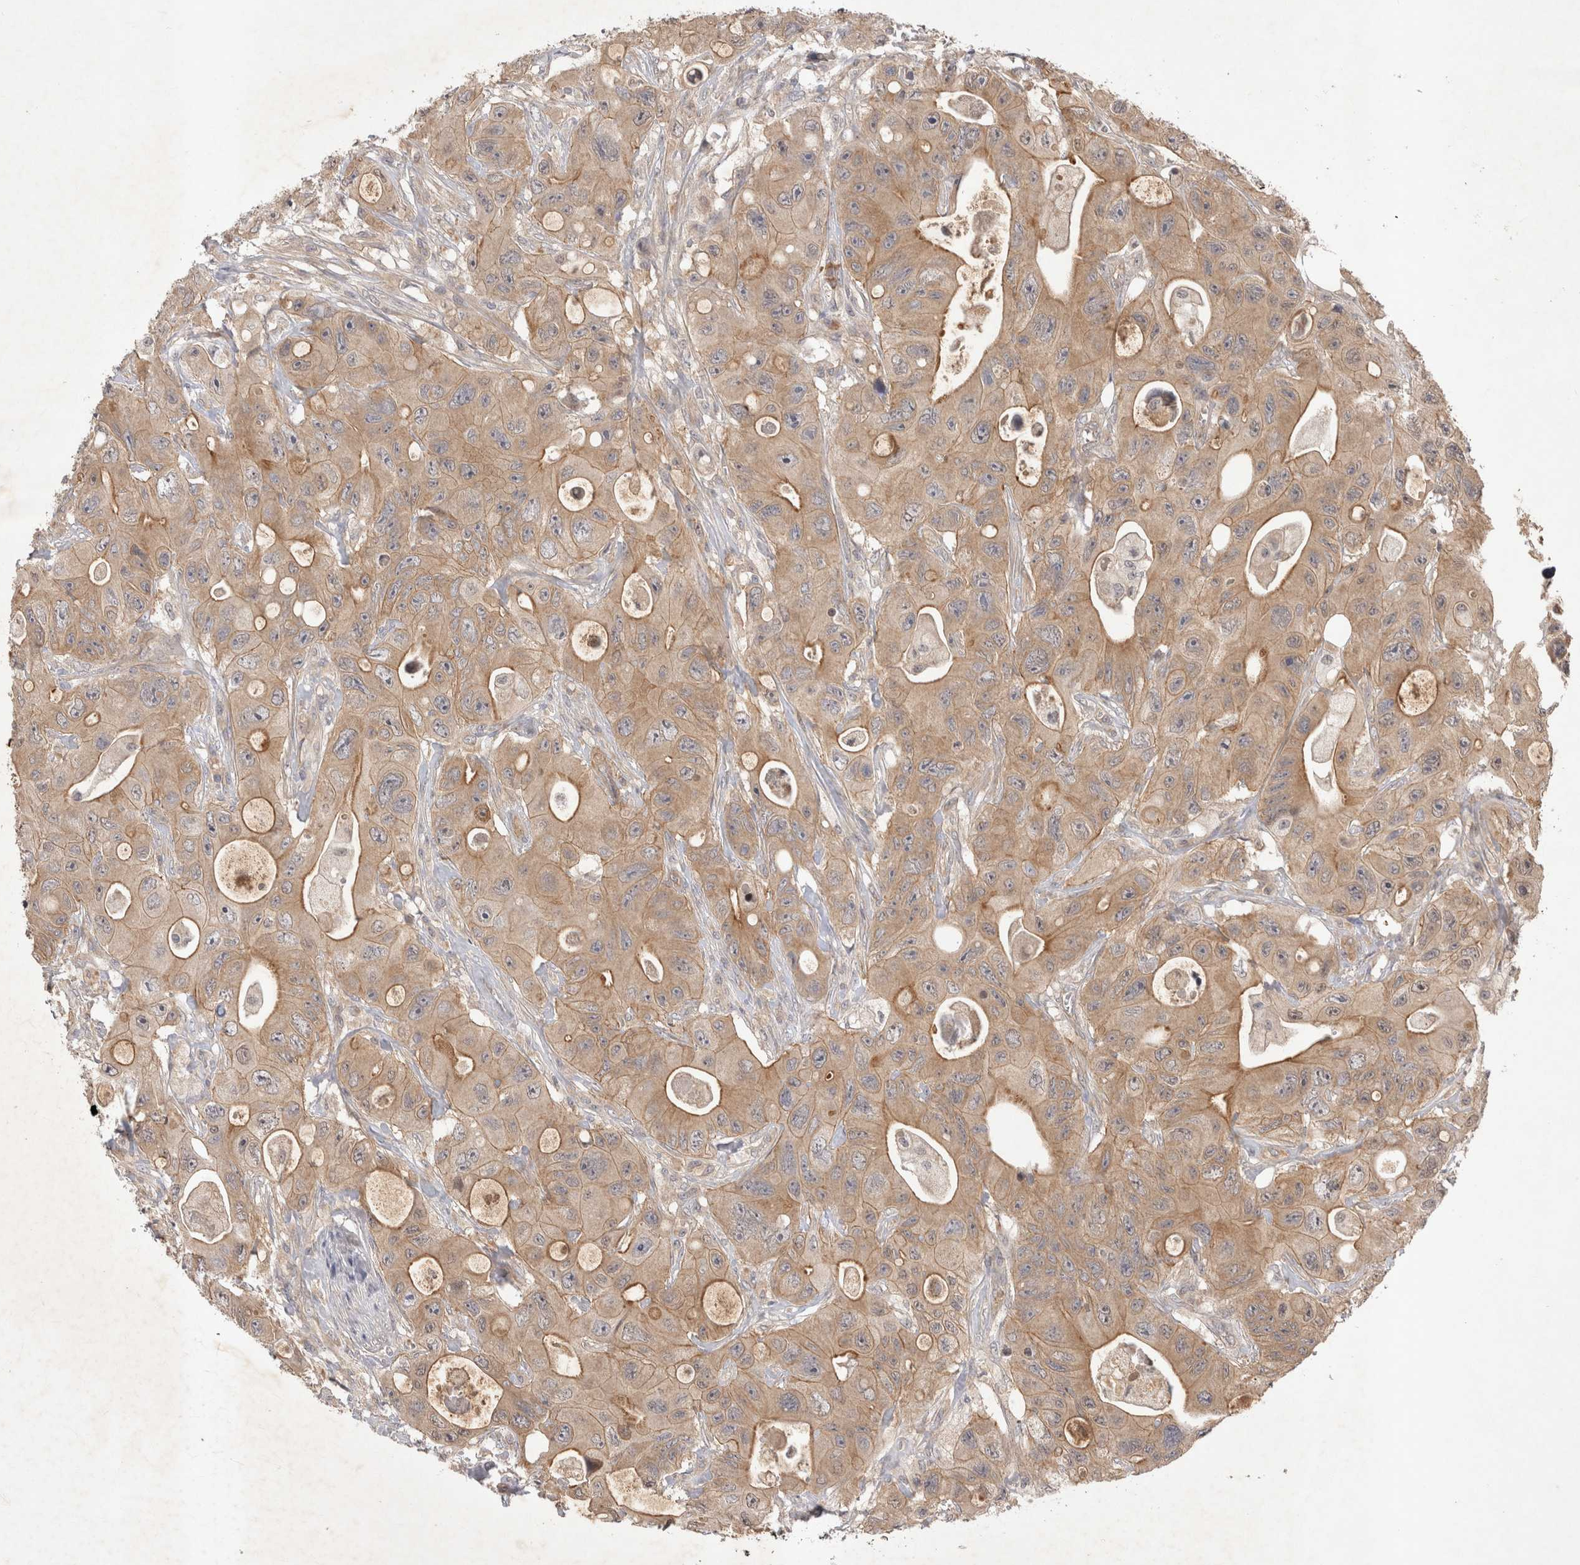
{"staining": {"intensity": "moderate", "quantity": ">75%", "location": "cytoplasmic/membranous"}, "tissue": "colorectal cancer", "cell_type": "Tumor cells", "image_type": "cancer", "snomed": [{"axis": "morphology", "description": "Adenocarcinoma, NOS"}, {"axis": "topography", "description": "Colon"}], "caption": "IHC (DAB) staining of adenocarcinoma (colorectal) exhibits moderate cytoplasmic/membranous protein expression in about >75% of tumor cells. (brown staining indicates protein expression, while blue staining denotes nuclei).", "gene": "YES1", "patient": {"sex": "female", "age": 46}}